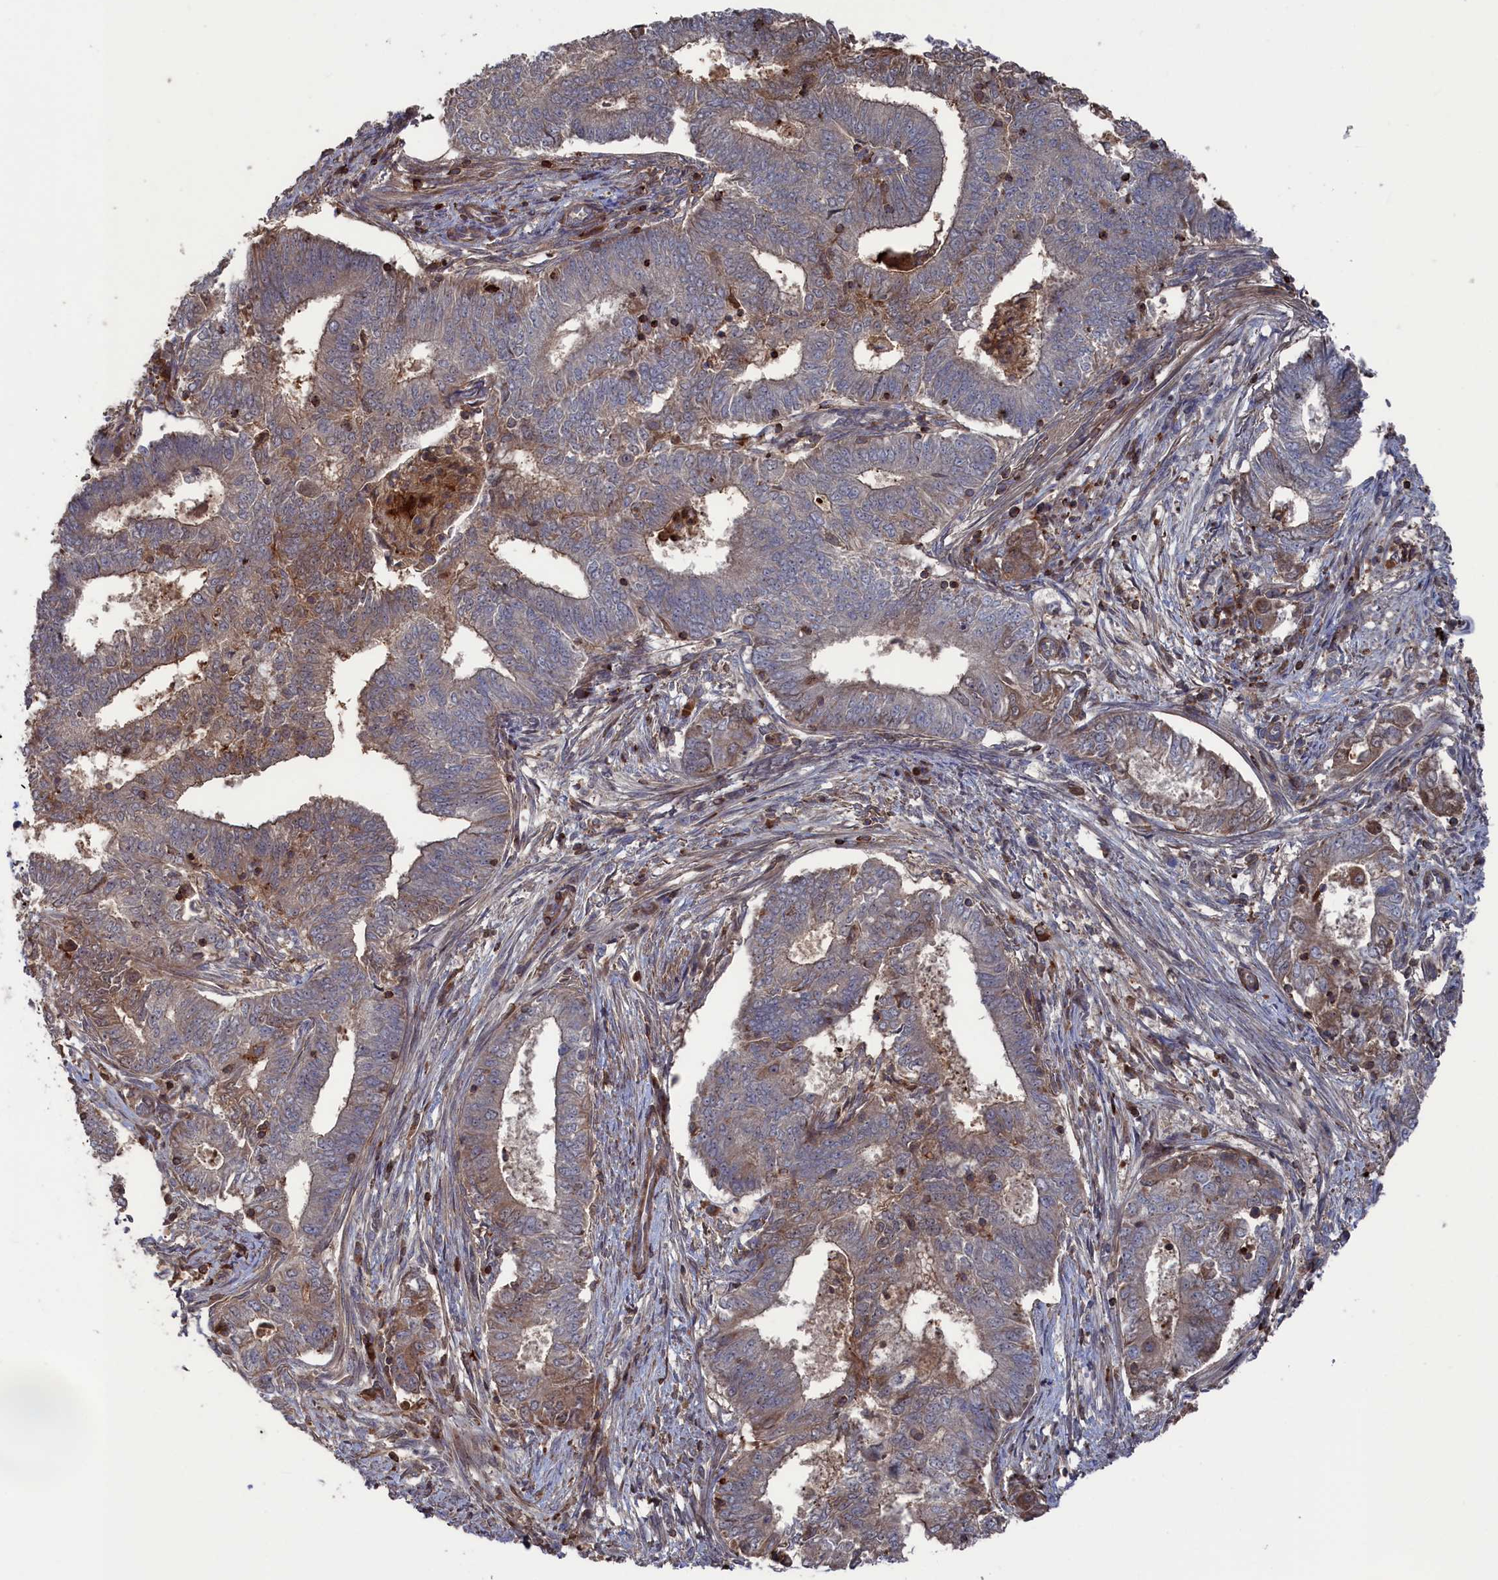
{"staining": {"intensity": "moderate", "quantity": "<25%", "location": "cytoplasmic/membranous"}, "tissue": "endometrial cancer", "cell_type": "Tumor cells", "image_type": "cancer", "snomed": [{"axis": "morphology", "description": "Adenocarcinoma, NOS"}, {"axis": "topography", "description": "Endometrium"}], "caption": "Adenocarcinoma (endometrial) stained for a protein reveals moderate cytoplasmic/membranous positivity in tumor cells.", "gene": "PLA2G15", "patient": {"sex": "female", "age": 62}}